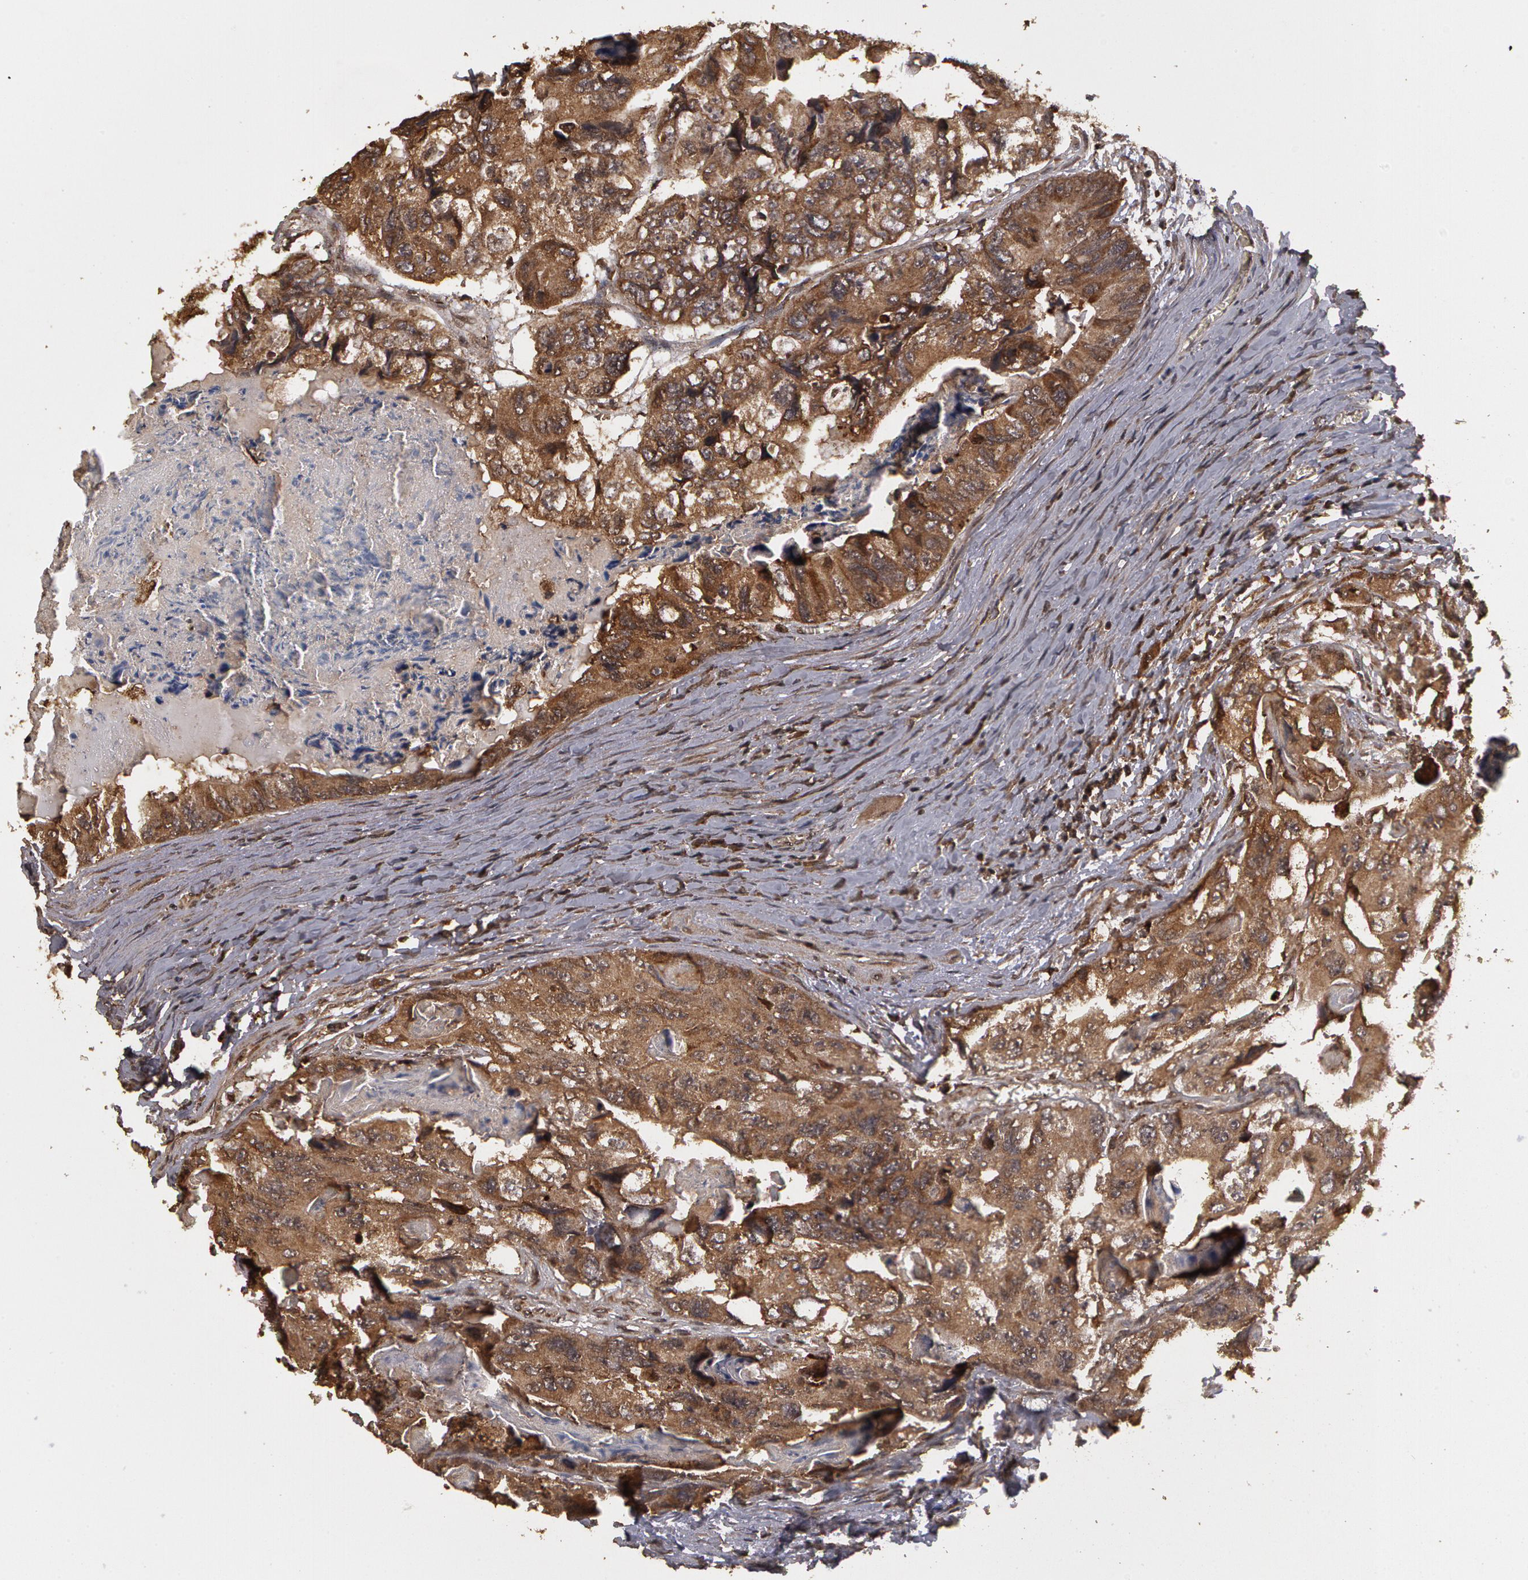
{"staining": {"intensity": "moderate", "quantity": ">75%", "location": "cytoplasmic/membranous"}, "tissue": "colorectal cancer", "cell_type": "Tumor cells", "image_type": "cancer", "snomed": [{"axis": "morphology", "description": "Adenocarcinoma, NOS"}, {"axis": "topography", "description": "Rectum"}], "caption": "DAB (3,3'-diaminobenzidine) immunohistochemical staining of adenocarcinoma (colorectal) demonstrates moderate cytoplasmic/membranous protein expression in approximately >75% of tumor cells.", "gene": "CALR", "patient": {"sex": "female", "age": 82}}